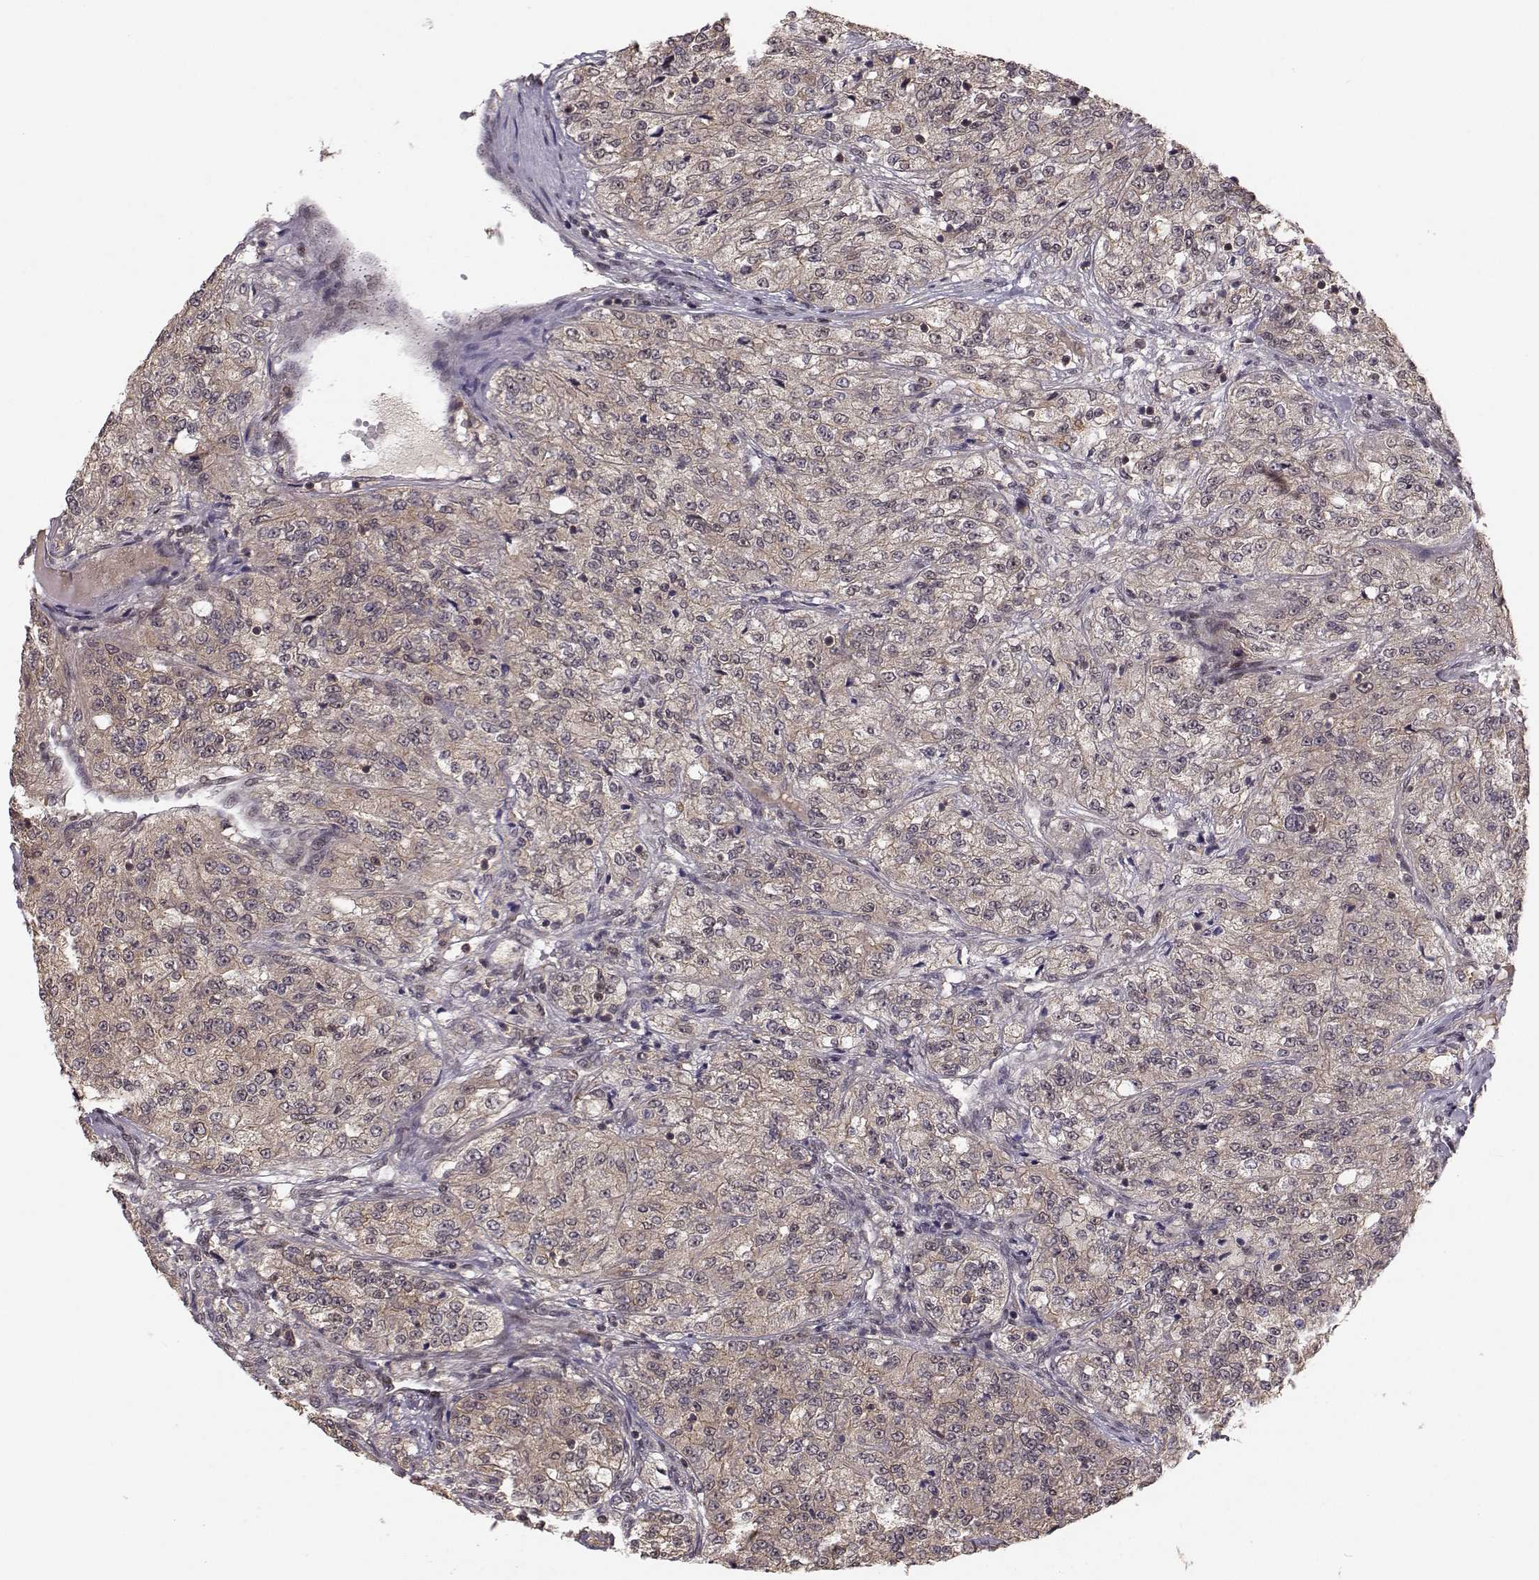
{"staining": {"intensity": "weak", "quantity": ">75%", "location": "cytoplasmic/membranous"}, "tissue": "renal cancer", "cell_type": "Tumor cells", "image_type": "cancer", "snomed": [{"axis": "morphology", "description": "Adenocarcinoma, NOS"}, {"axis": "topography", "description": "Kidney"}], "caption": "Protein expression by immunohistochemistry shows weak cytoplasmic/membranous staining in about >75% of tumor cells in renal cancer.", "gene": "PLEKHG3", "patient": {"sex": "female", "age": 63}}